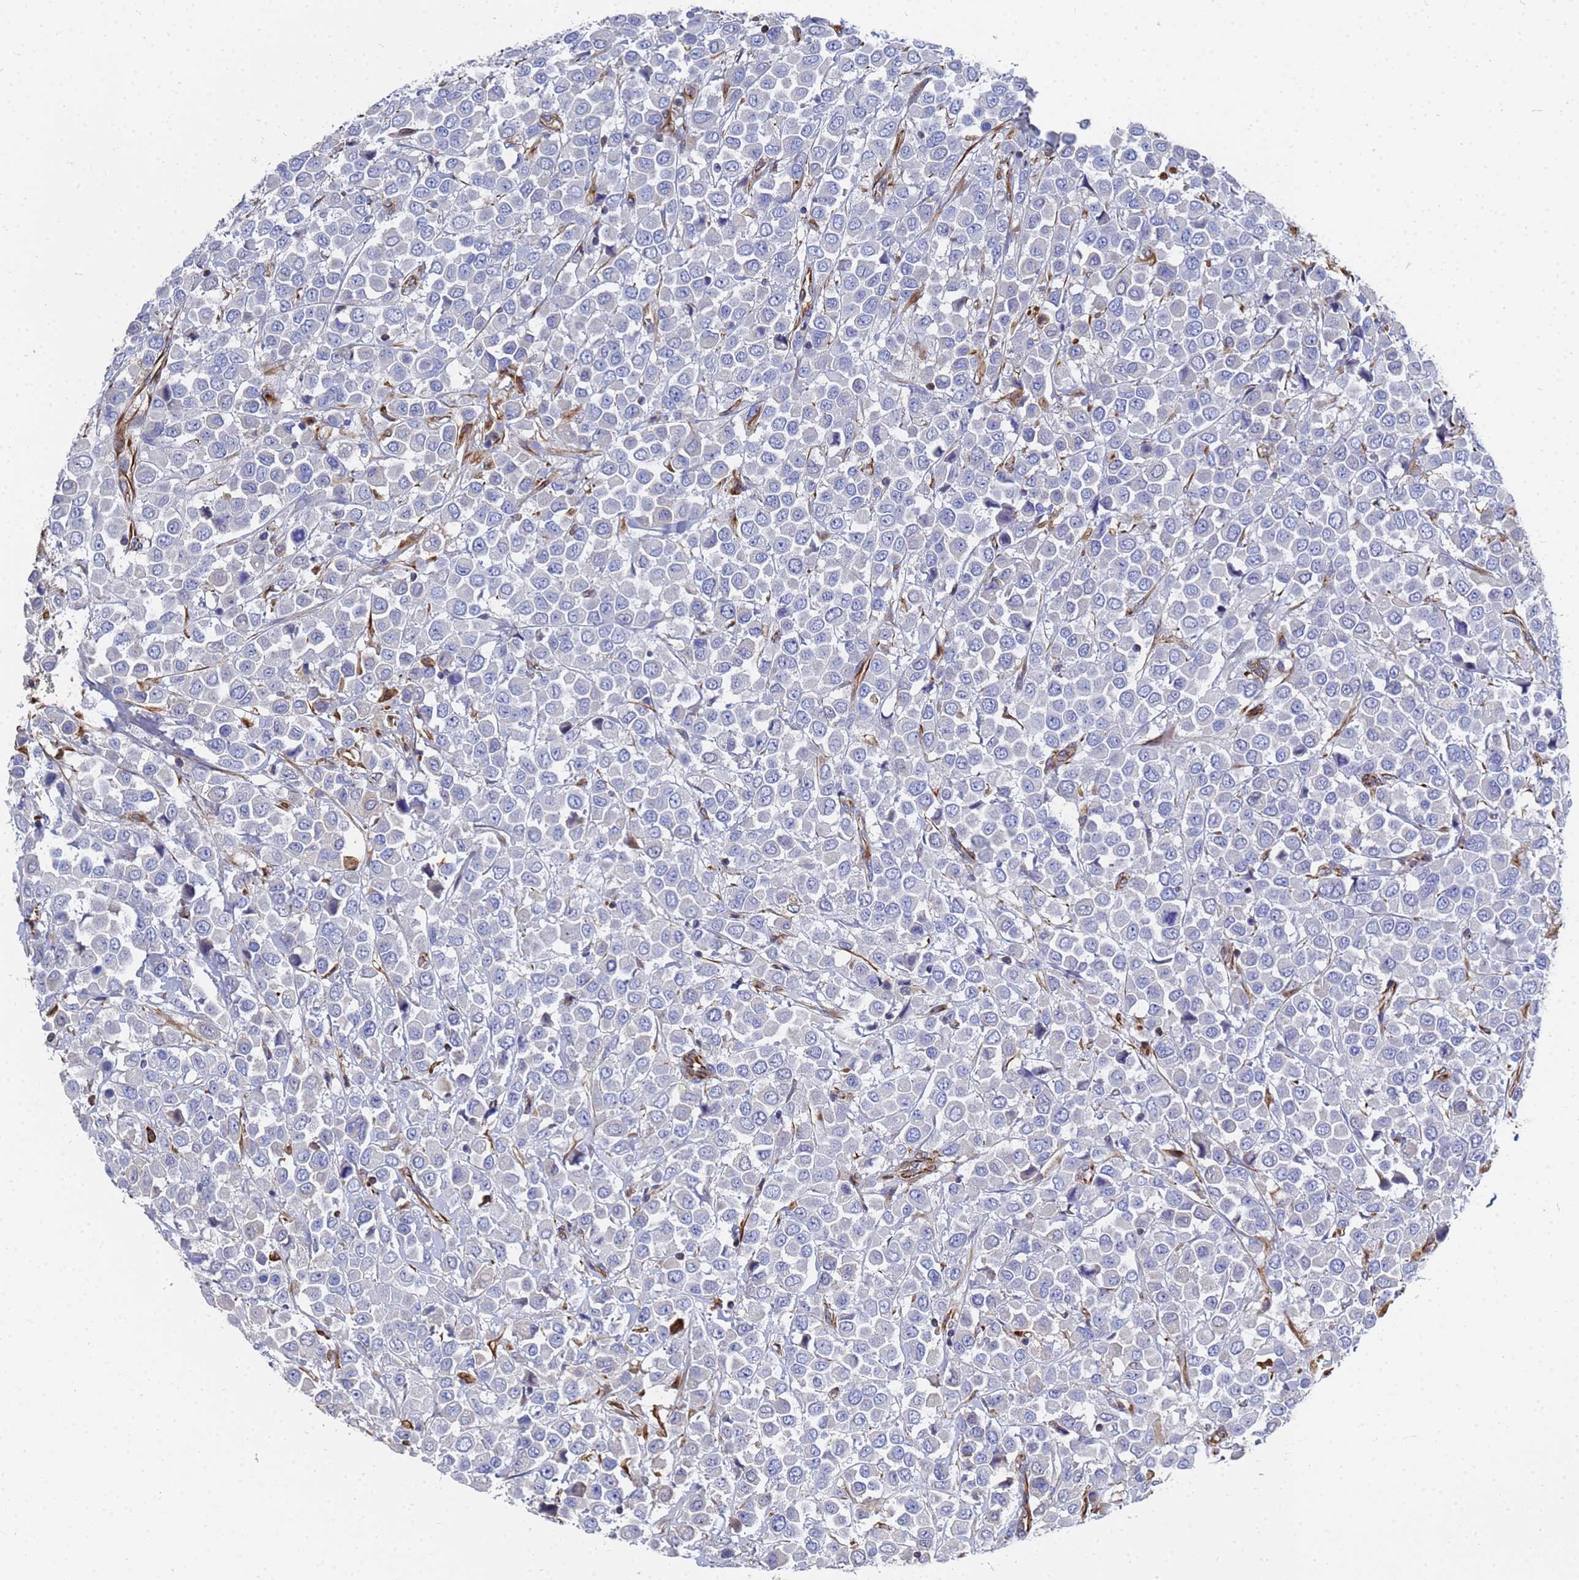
{"staining": {"intensity": "negative", "quantity": "none", "location": "none"}, "tissue": "breast cancer", "cell_type": "Tumor cells", "image_type": "cancer", "snomed": [{"axis": "morphology", "description": "Duct carcinoma"}, {"axis": "topography", "description": "Breast"}], "caption": "Tumor cells are negative for protein expression in human breast intraductal carcinoma. (Stains: DAB immunohistochemistry (IHC) with hematoxylin counter stain, Microscopy: brightfield microscopy at high magnification).", "gene": "SYT13", "patient": {"sex": "female", "age": 61}}